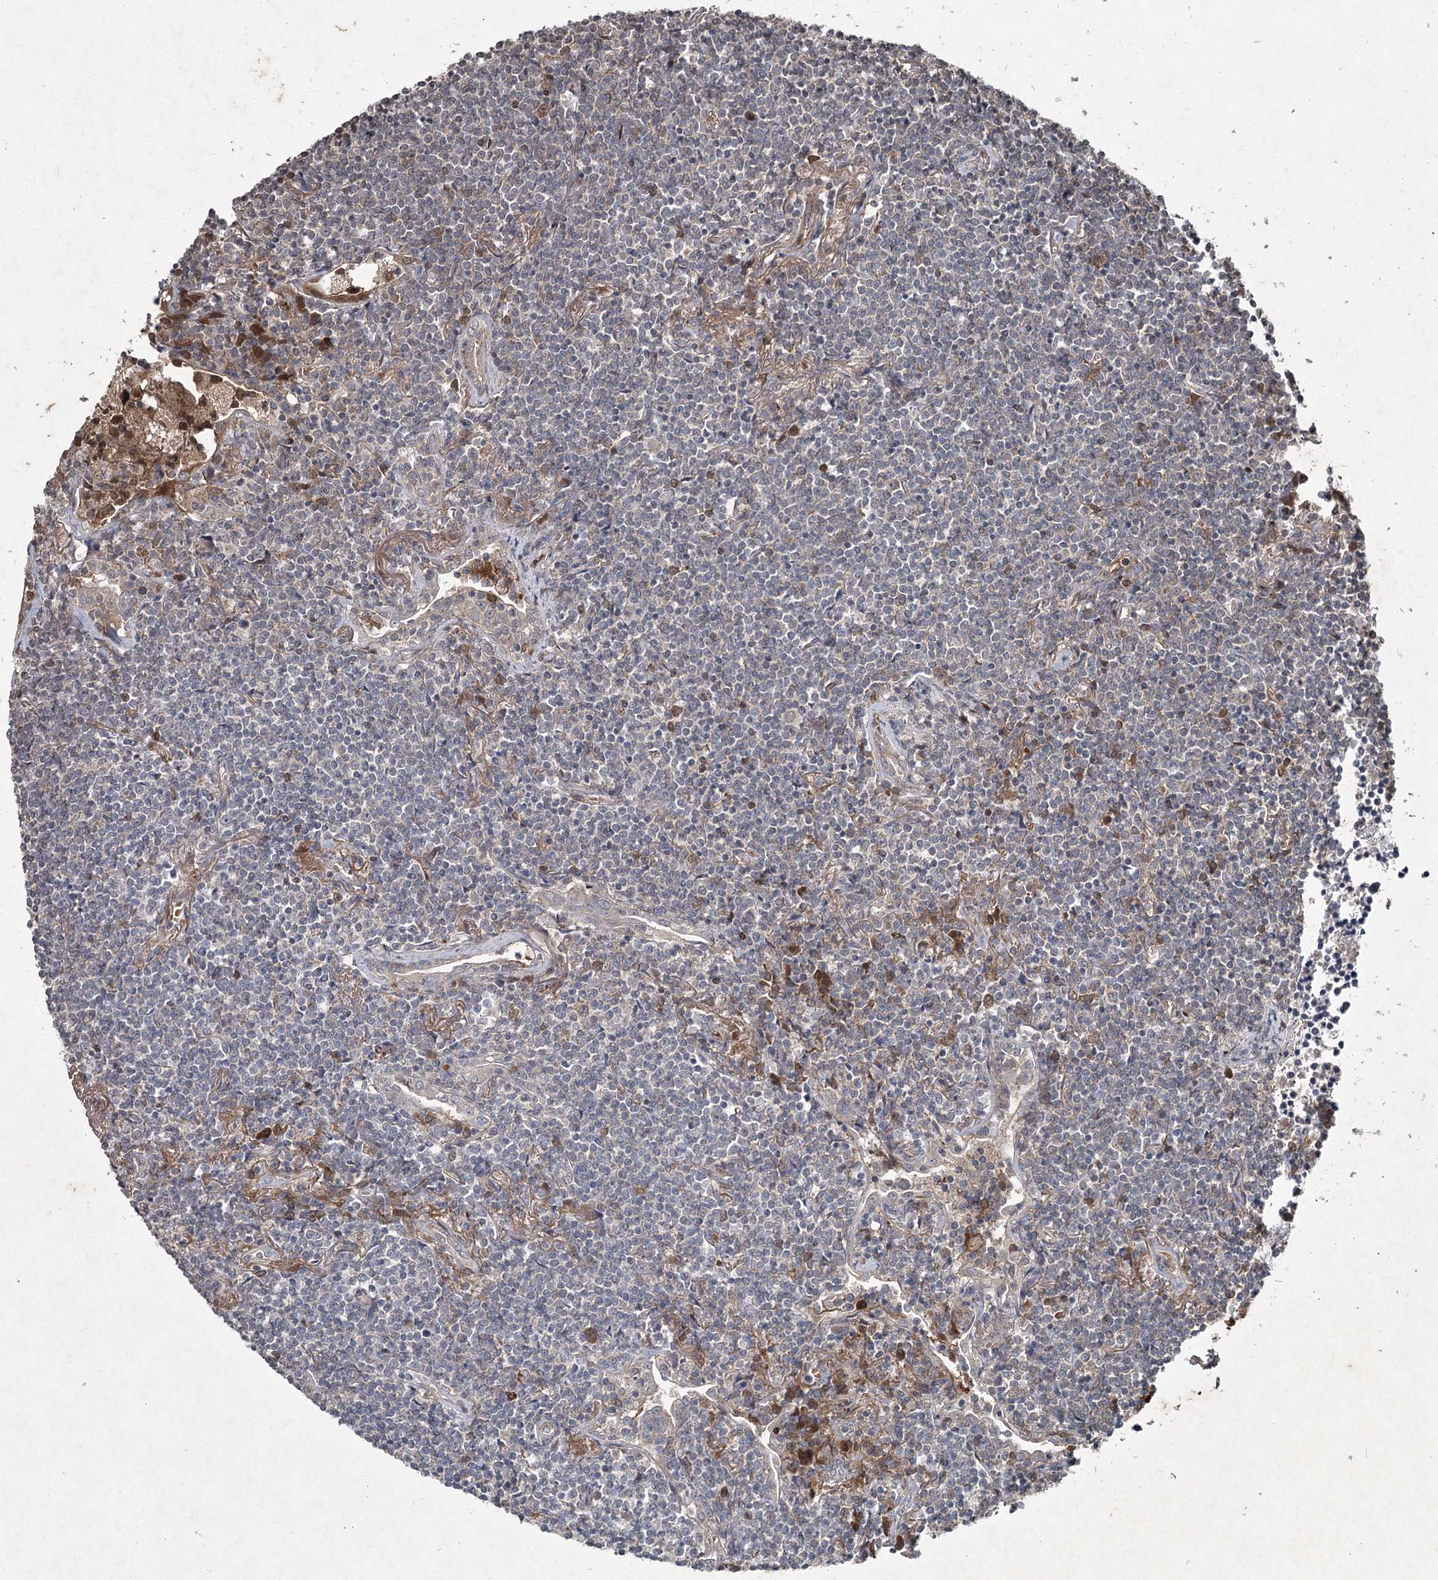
{"staining": {"intensity": "negative", "quantity": "none", "location": "none"}, "tissue": "lymphoma", "cell_type": "Tumor cells", "image_type": "cancer", "snomed": [{"axis": "morphology", "description": "Malignant lymphoma, non-Hodgkin's type, Low grade"}, {"axis": "topography", "description": "Lung"}], "caption": "This is an immunohistochemistry photomicrograph of low-grade malignant lymphoma, non-Hodgkin's type. There is no positivity in tumor cells.", "gene": "PGLYRP2", "patient": {"sex": "female", "age": 71}}